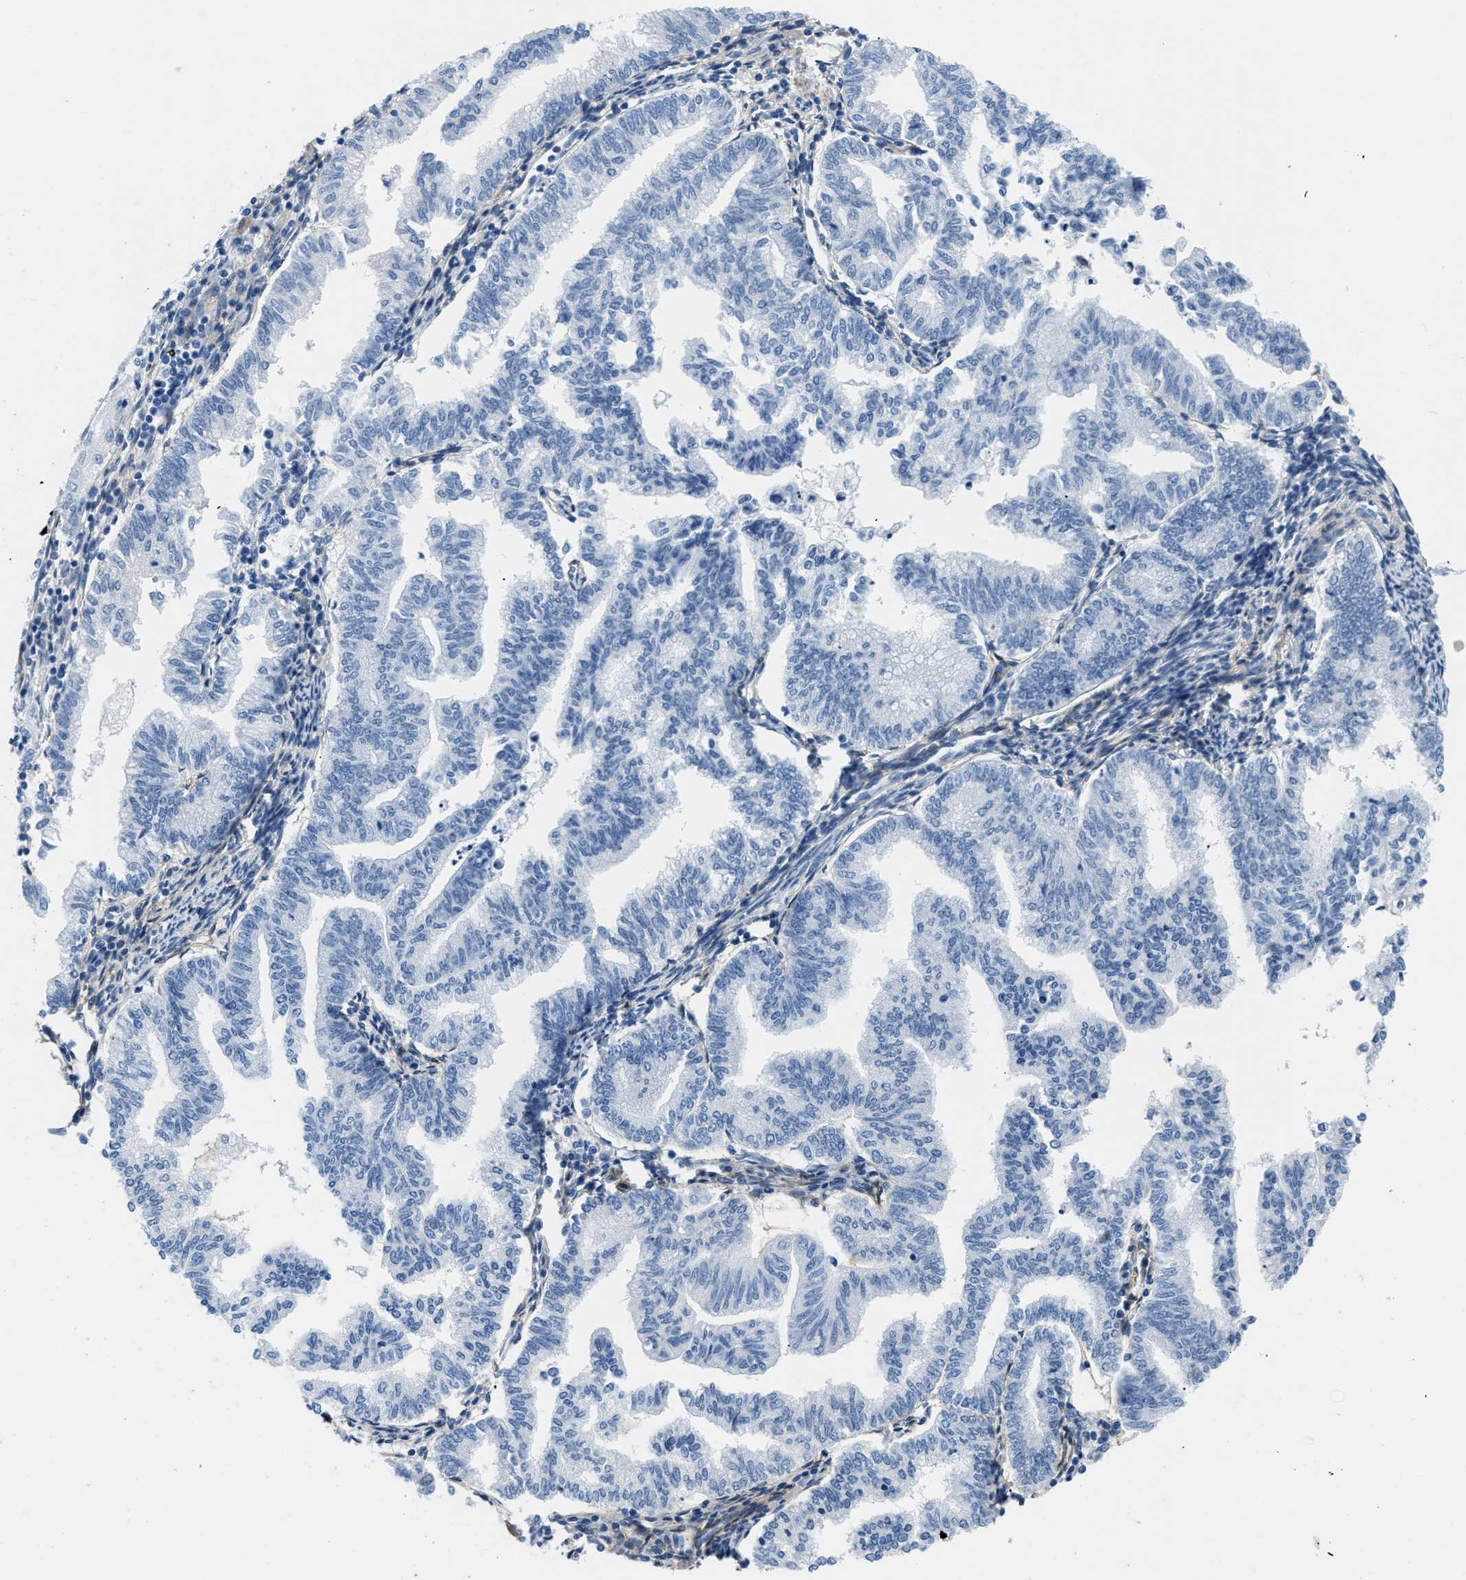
{"staining": {"intensity": "negative", "quantity": "none", "location": "none"}, "tissue": "endometrial cancer", "cell_type": "Tumor cells", "image_type": "cancer", "snomed": [{"axis": "morphology", "description": "Polyp, NOS"}, {"axis": "morphology", "description": "Adenocarcinoma, NOS"}, {"axis": "morphology", "description": "Adenoma, NOS"}, {"axis": "topography", "description": "Endometrium"}], "caption": "DAB immunohistochemical staining of adenocarcinoma (endometrial) shows no significant positivity in tumor cells. (DAB IHC with hematoxylin counter stain).", "gene": "PDGFRB", "patient": {"sex": "female", "age": 79}}